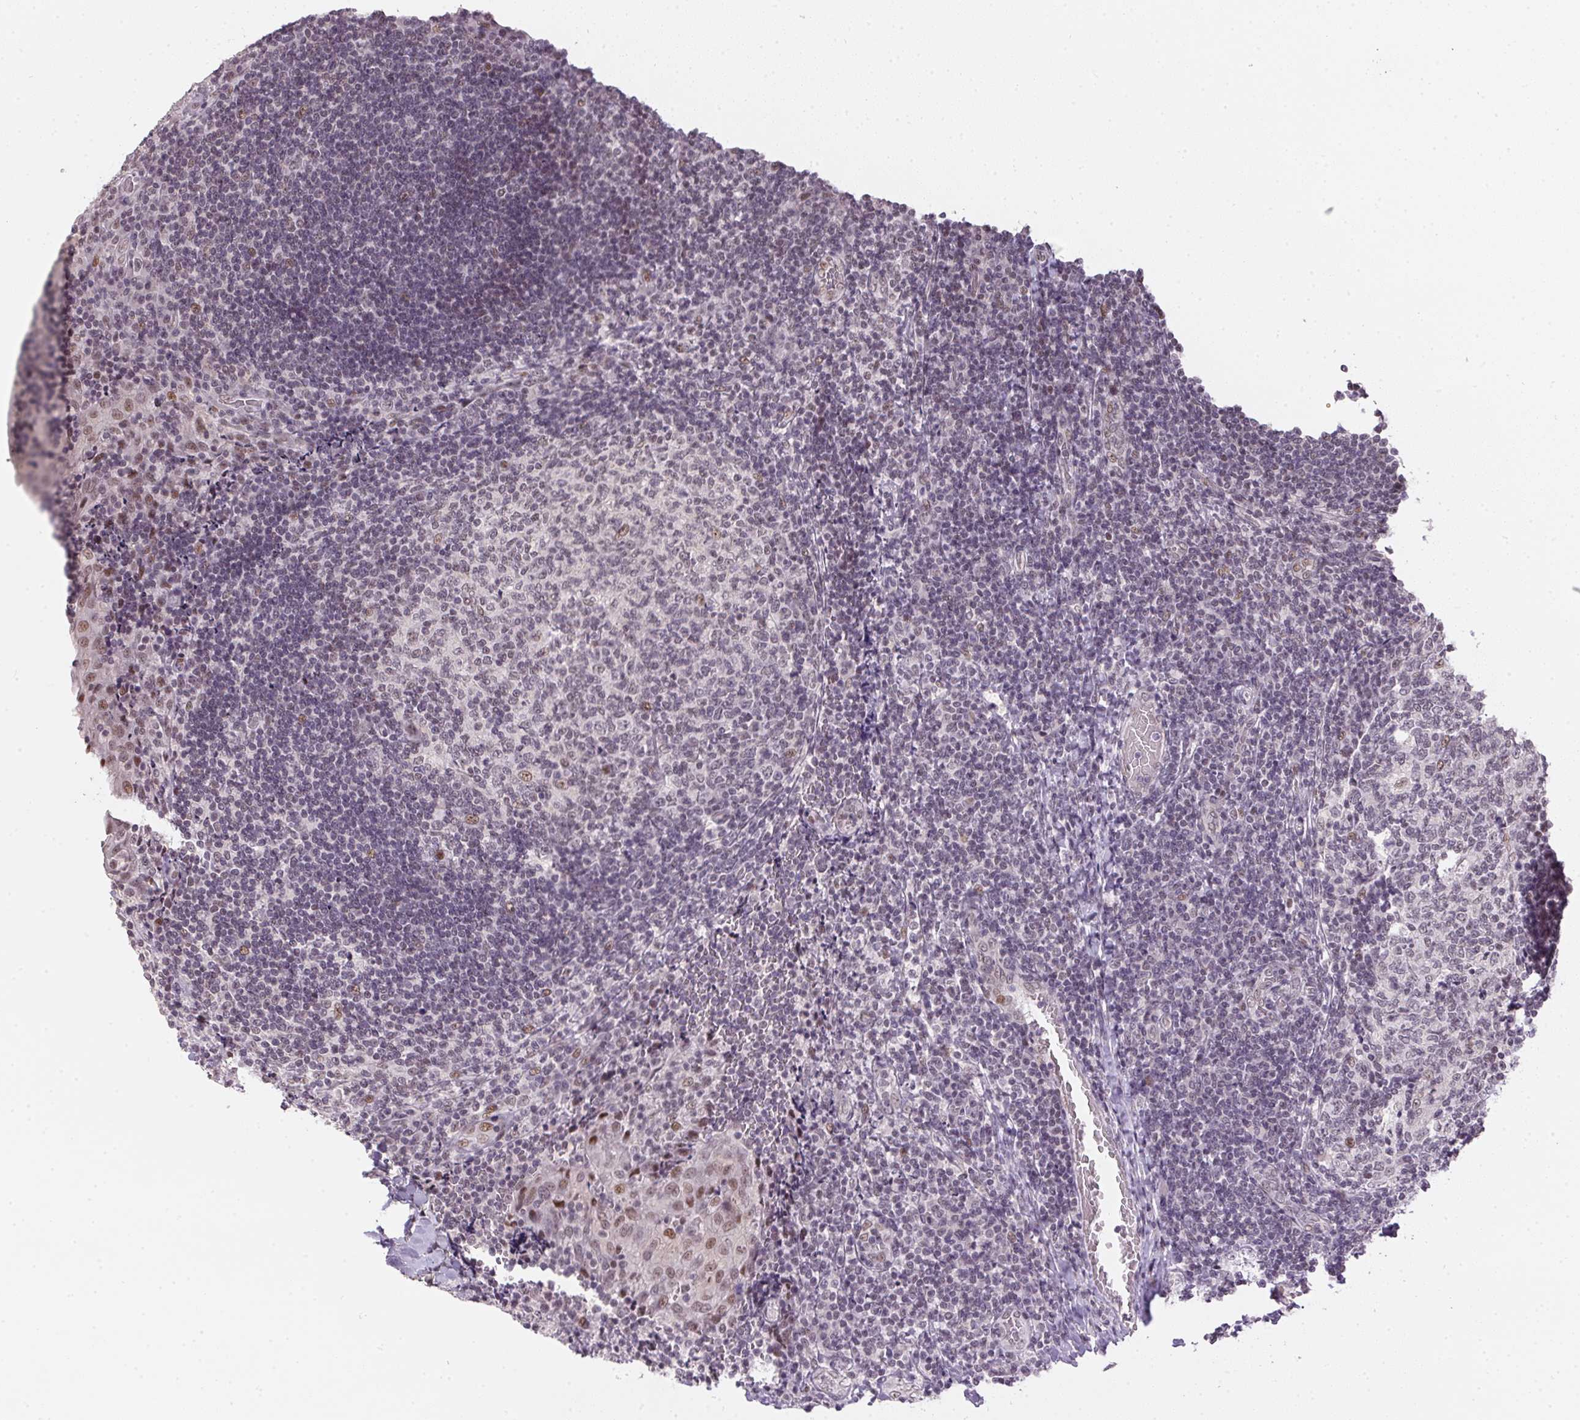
{"staining": {"intensity": "negative", "quantity": "none", "location": "none"}, "tissue": "tonsil", "cell_type": "Germinal center cells", "image_type": "normal", "snomed": [{"axis": "morphology", "description": "Normal tissue, NOS"}, {"axis": "topography", "description": "Tonsil"}], "caption": "IHC photomicrograph of normal tonsil: tonsil stained with DAB (3,3'-diaminobenzidine) reveals no significant protein expression in germinal center cells. The staining was performed using DAB to visualize the protein expression in brown, while the nuclei were stained in blue with hematoxylin (Magnification: 20x).", "gene": "KDM4D", "patient": {"sex": "male", "age": 17}}